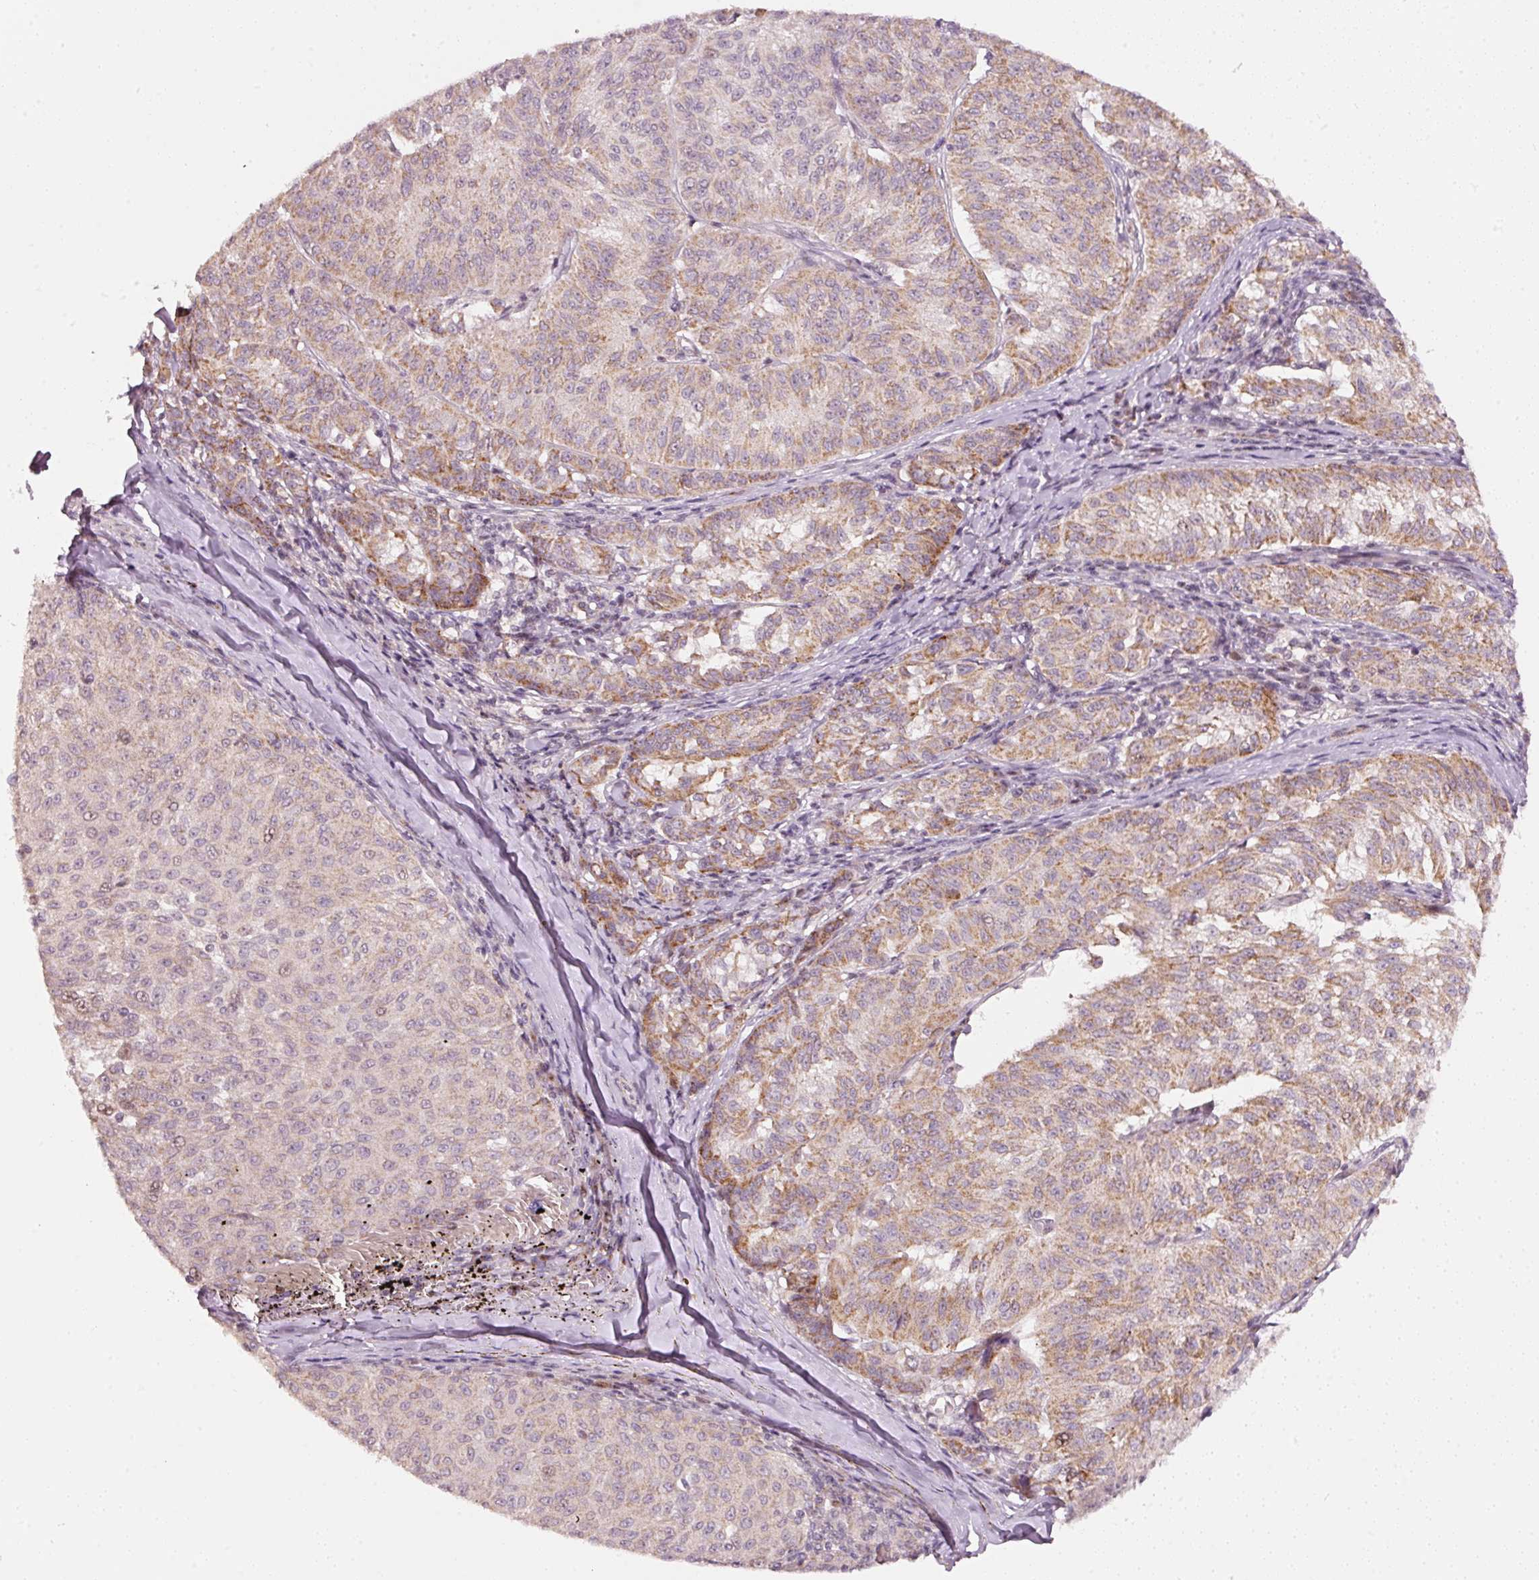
{"staining": {"intensity": "moderate", "quantity": "25%-75%", "location": "cytoplasmic/membranous"}, "tissue": "melanoma", "cell_type": "Tumor cells", "image_type": "cancer", "snomed": [{"axis": "morphology", "description": "Malignant melanoma, NOS"}, {"axis": "topography", "description": "Skin"}], "caption": "Protein expression analysis of melanoma reveals moderate cytoplasmic/membranous positivity in approximately 25%-75% of tumor cells.", "gene": "TOB2", "patient": {"sex": "female", "age": 72}}